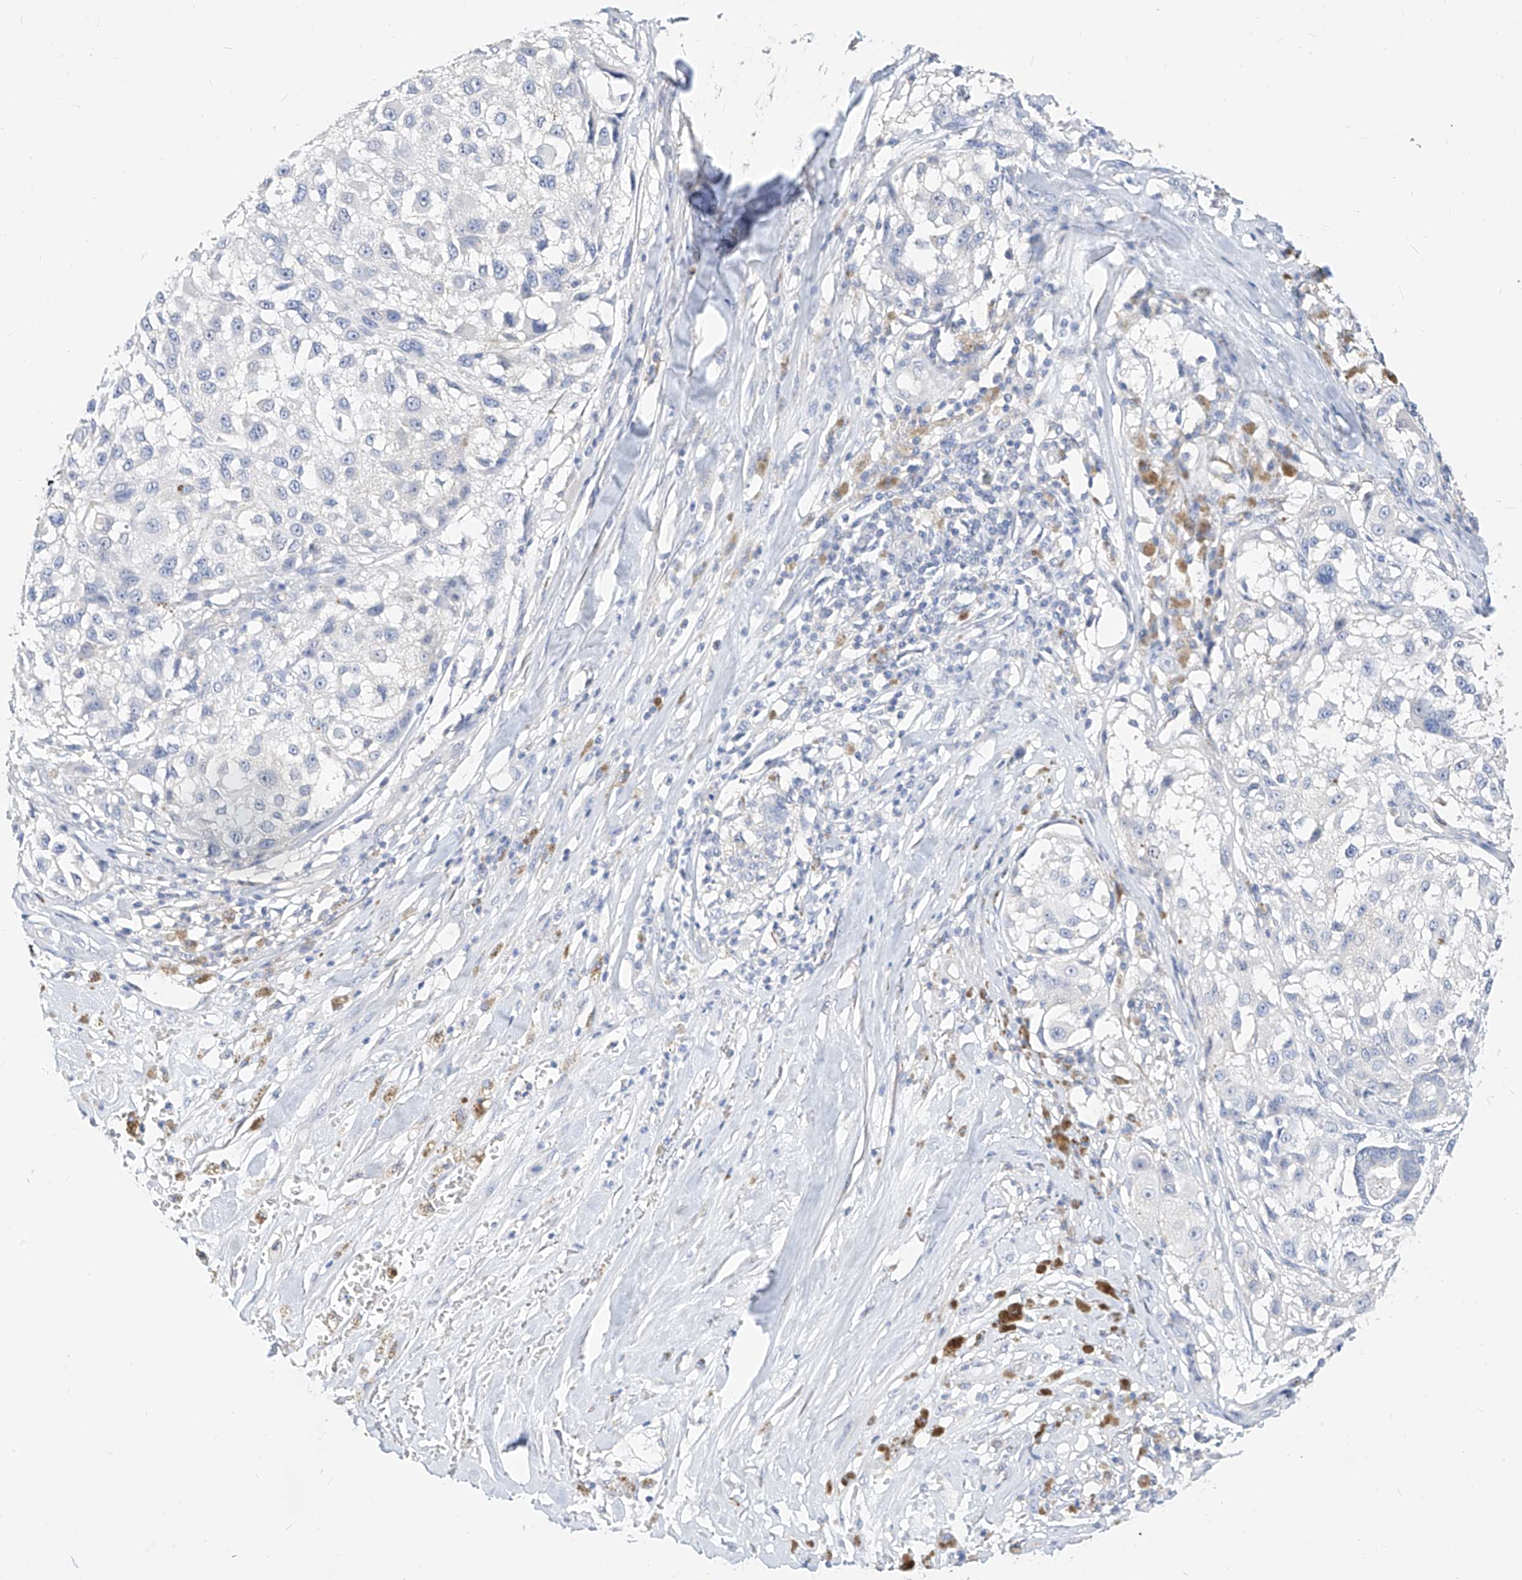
{"staining": {"intensity": "negative", "quantity": "none", "location": "none"}, "tissue": "melanoma", "cell_type": "Tumor cells", "image_type": "cancer", "snomed": [{"axis": "morphology", "description": "Necrosis, NOS"}, {"axis": "morphology", "description": "Malignant melanoma, NOS"}, {"axis": "topography", "description": "Skin"}], "caption": "Human malignant melanoma stained for a protein using immunohistochemistry (IHC) reveals no expression in tumor cells.", "gene": "ZZEF1", "patient": {"sex": "female", "age": 87}}